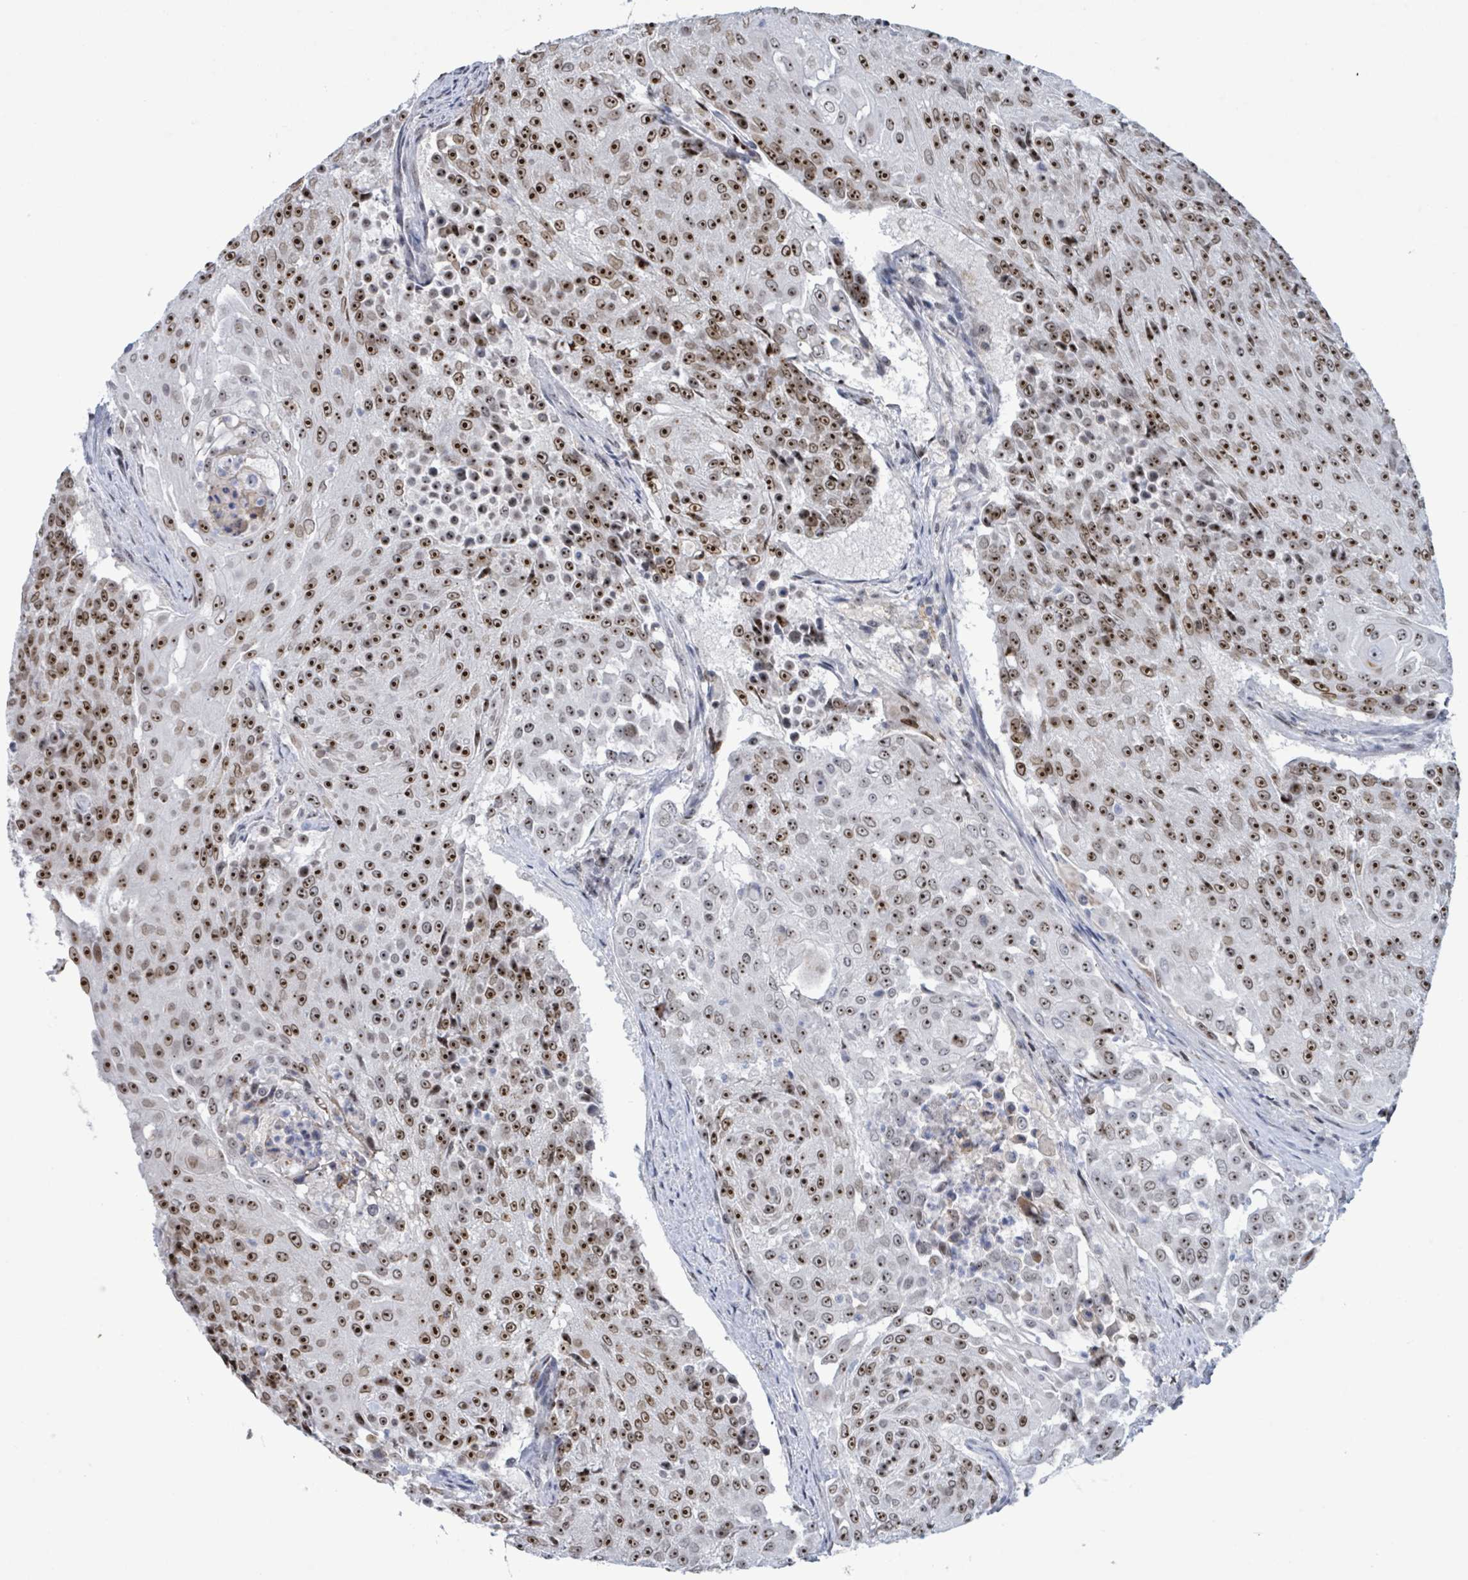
{"staining": {"intensity": "strong", "quantity": ">75%", "location": "nuclear"}, "tissue": "urothelial cancer", "cell_type": "Tumor cells", "image_type": "cancer", "snomed": [{"axis": "morphology", "description": "Urothelial carcinoma, High grade"}, {"axis": "topography", "description": "Urinary bladder"}], "caption": "Immunohistochemical staining of urothelial carcinoma (high-grade) exhibits strong nuclear protein staining in about >75% of tumor cells.", "gene": "RRN3", "patient": {"sex": "female", "age": 63}}